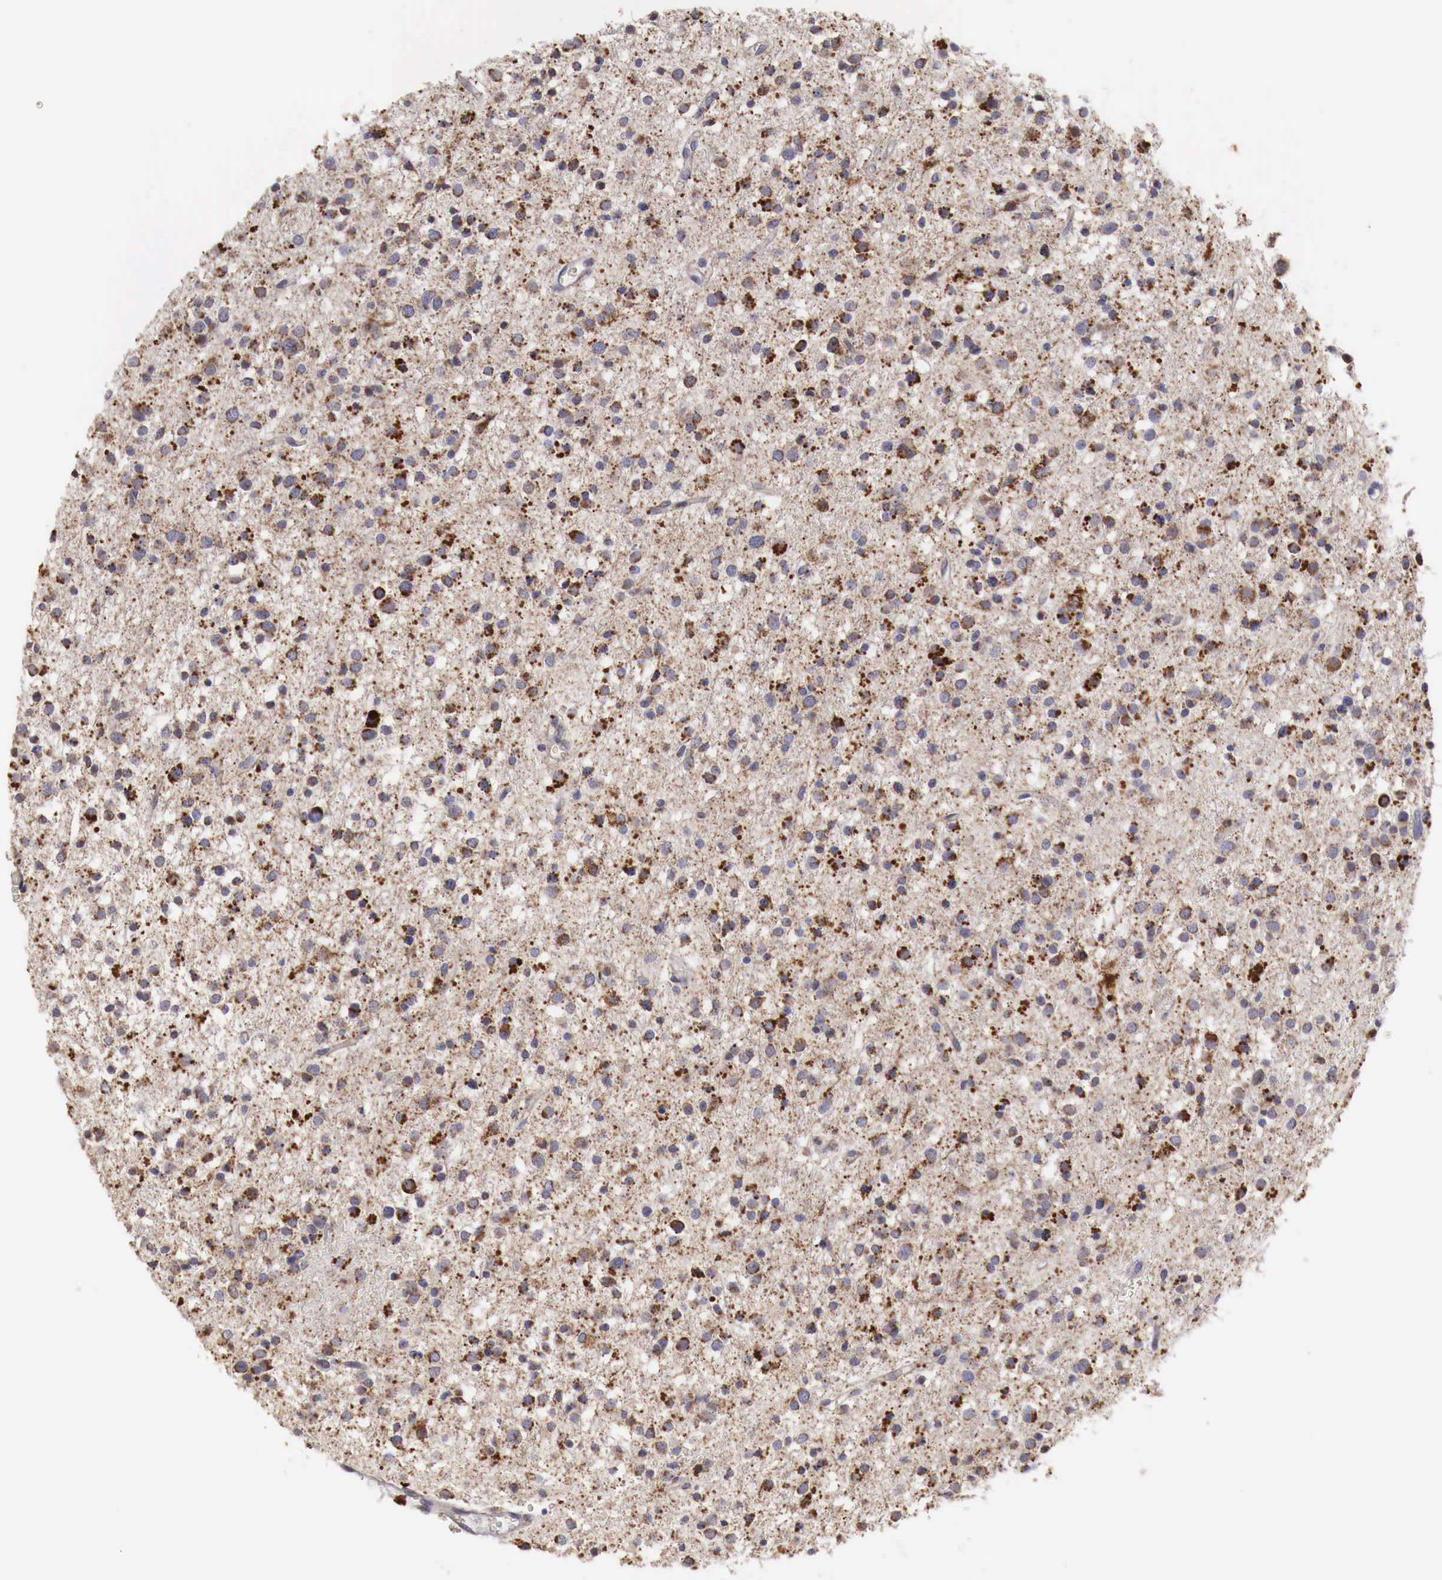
{"staining": {"intensity": "weak", "quantity": ">75%", "location": "cytoplasmic/membranous"}, "tissue": "glioma", "cell_type": "Tumor cells", "image_type": "cancer", "snomed": [{"axis": "morphology", "description": "Glioma, malignant, Low grade"}, {"axis": "topography", "description": "Brain"}], "caption": "Immunohistochemistry (IHC) photomicrograph of human glioma stained for a protein (brown), which displays low levels of weak cytoplasmic/membranous expression in about >75% of tumor cells.", "gene": "XPNPEP3", "patient": {"sex": "female", "age": 36}}